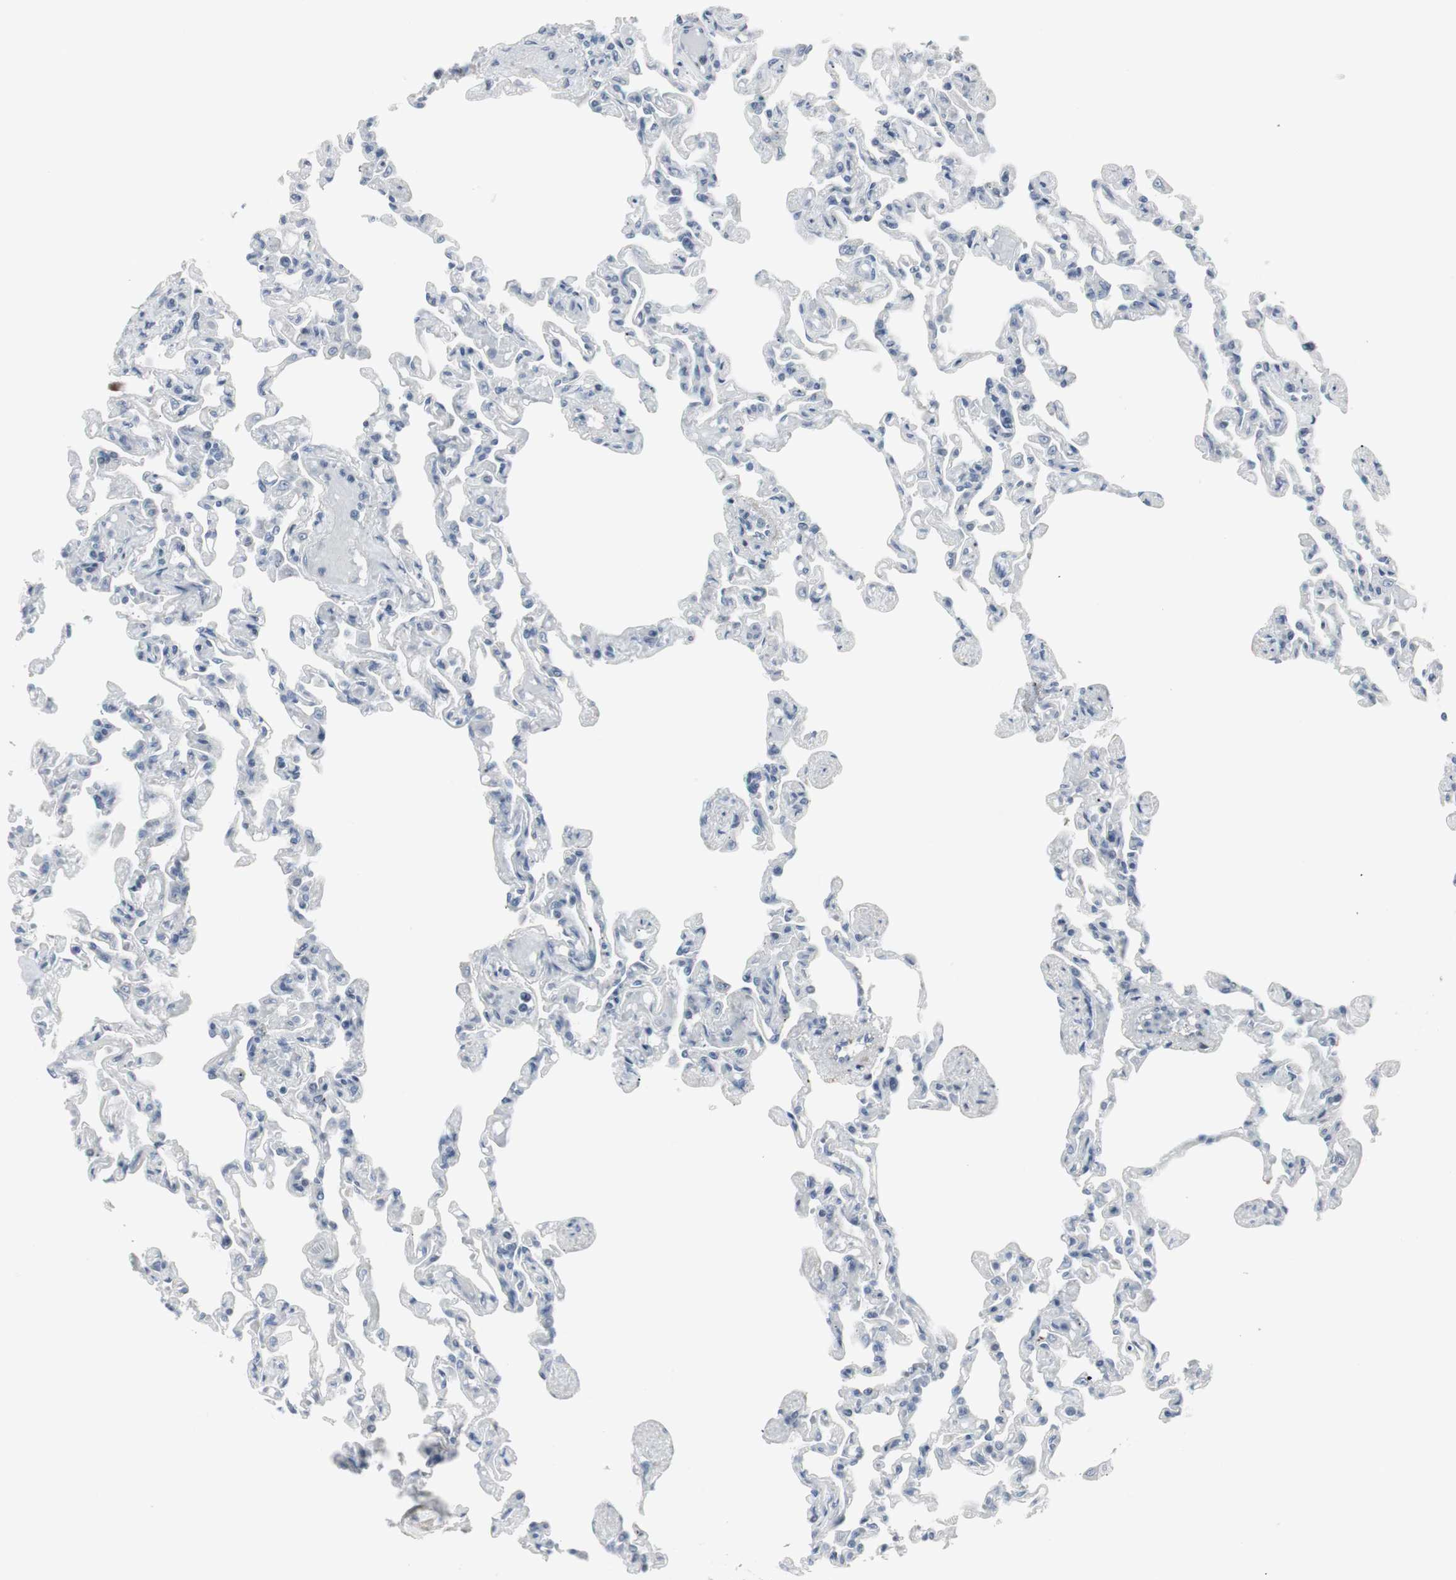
{"staining": {"intensity": "negative", "quantity": "none", "location": "none"}, "tissue": "lung", "cell_type": "Alveolar cells", "image_type": "normal", "snomed": [{"axis": "morphology", "description": "Normal tissue, NOS"}, {"axis": "topography", "description": "Lung"}], "caption": "Immunohistochemistry photomicrograph of normal human lung stained for a protein (brown), which reveals no positivity in alveolar cells. The staining is performed using DAB brown chromogen with nuclei counter-stained in using hematoxylin.", "gene": "DMPK", "patient": {"sex": "male", "age": 21}}